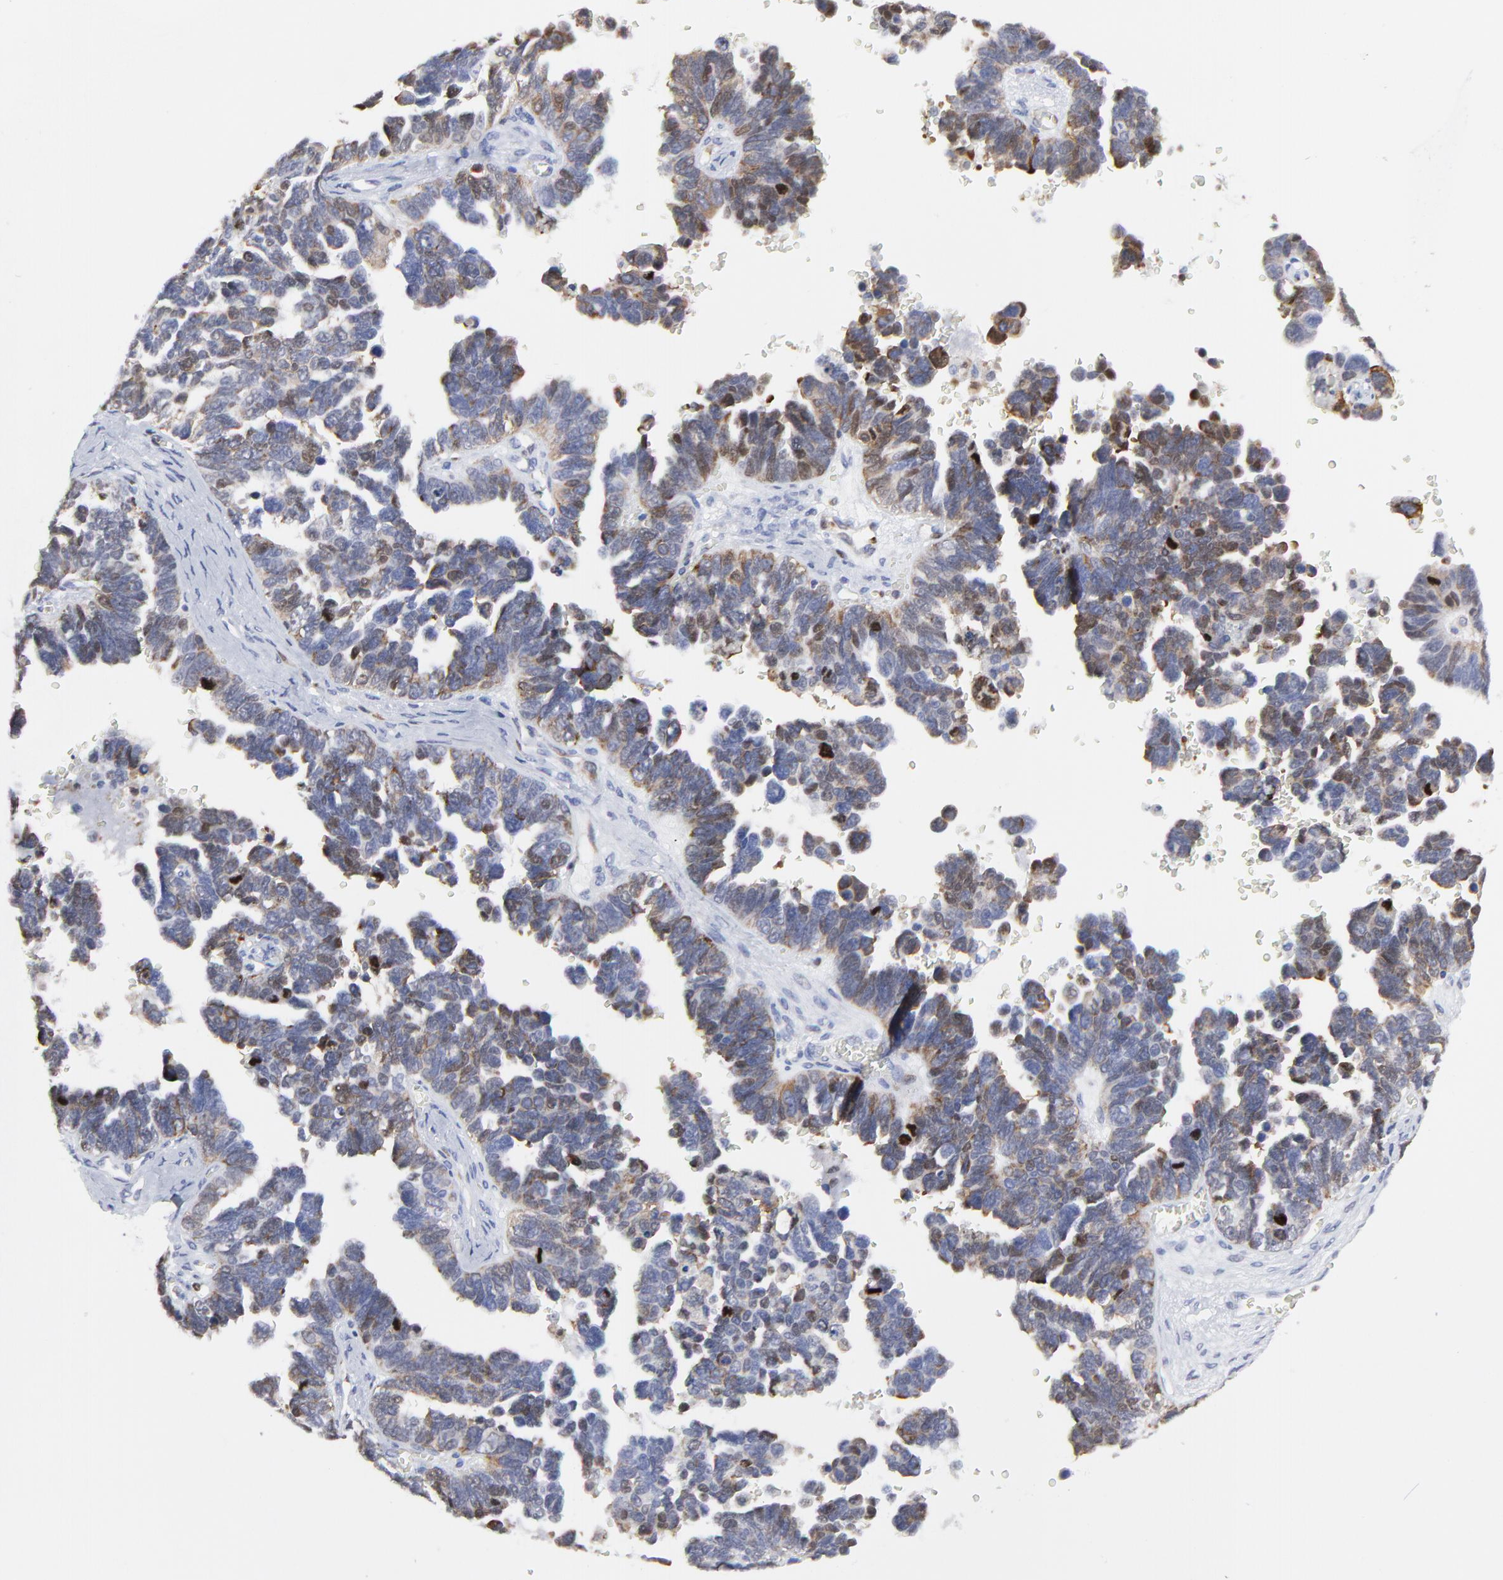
{"staining": {"intensity": "weak", "quantity": "25%-75%", "location": "cytoplasmic/membranous,nuclear"}, "tissue": "ovarian cancer", "cell_type": "Tumor cells", "image_type": "cancer", "snomed": [{"axis": "morphology", "description": "Cystadenocarcinoma, serous, NOS"}, {"axis": "topography", "description": "Ovary"}], "caption": "Immunohistochemical staining of ovarian cancer displays weak cytoplasmic/membranous and nuclear protein positivity in approximately 25%-75% of tumor cells.", "gene": "NCAPH", "patient": {"sex": "female", "age": 69}}